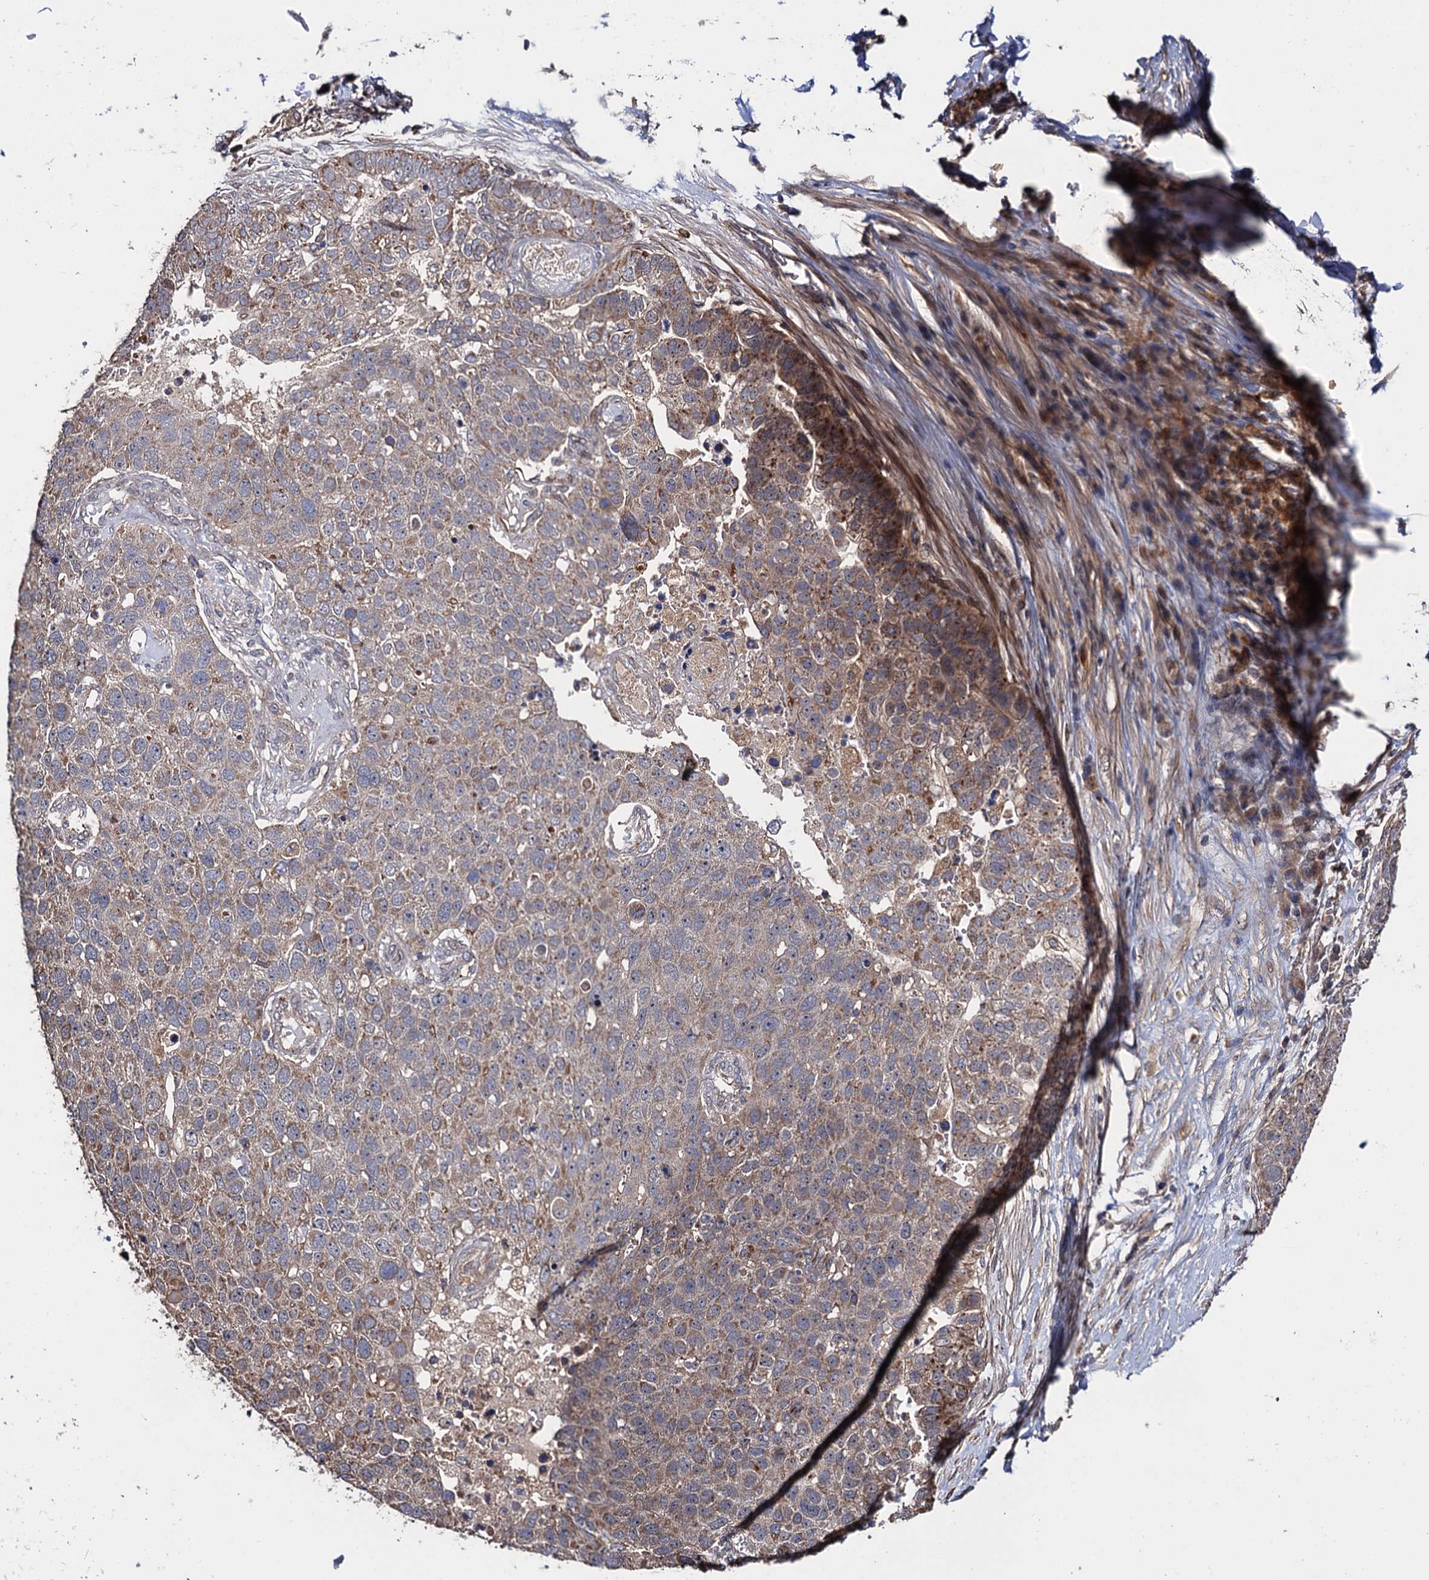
{"staining": {"intensity": "weak", "quantity": ">75%", "location": "cytoplasmic/membranous"}, "tissue": "pancreatic cancer", "cell_type": "Tumor cells", "image_type": "cancer", "snomed": [{"axis": "morphology", "description": "Adenocarcinoma, NOS"}, {"axis": "topography", "description": "Pancreas"}], "caption": "Weak cytoplasmic/membranous protein staining is present in approximately >75% of tumor cells in pancreatic cancer. The staining was performed using DAB (3,3'-diaminobenzidine), with brown indicating positive protein expression. Nuclei are stained blue with hematoxylin.", "gene": "FSIP1", "patient": {"sex": "female", "age": 61}}